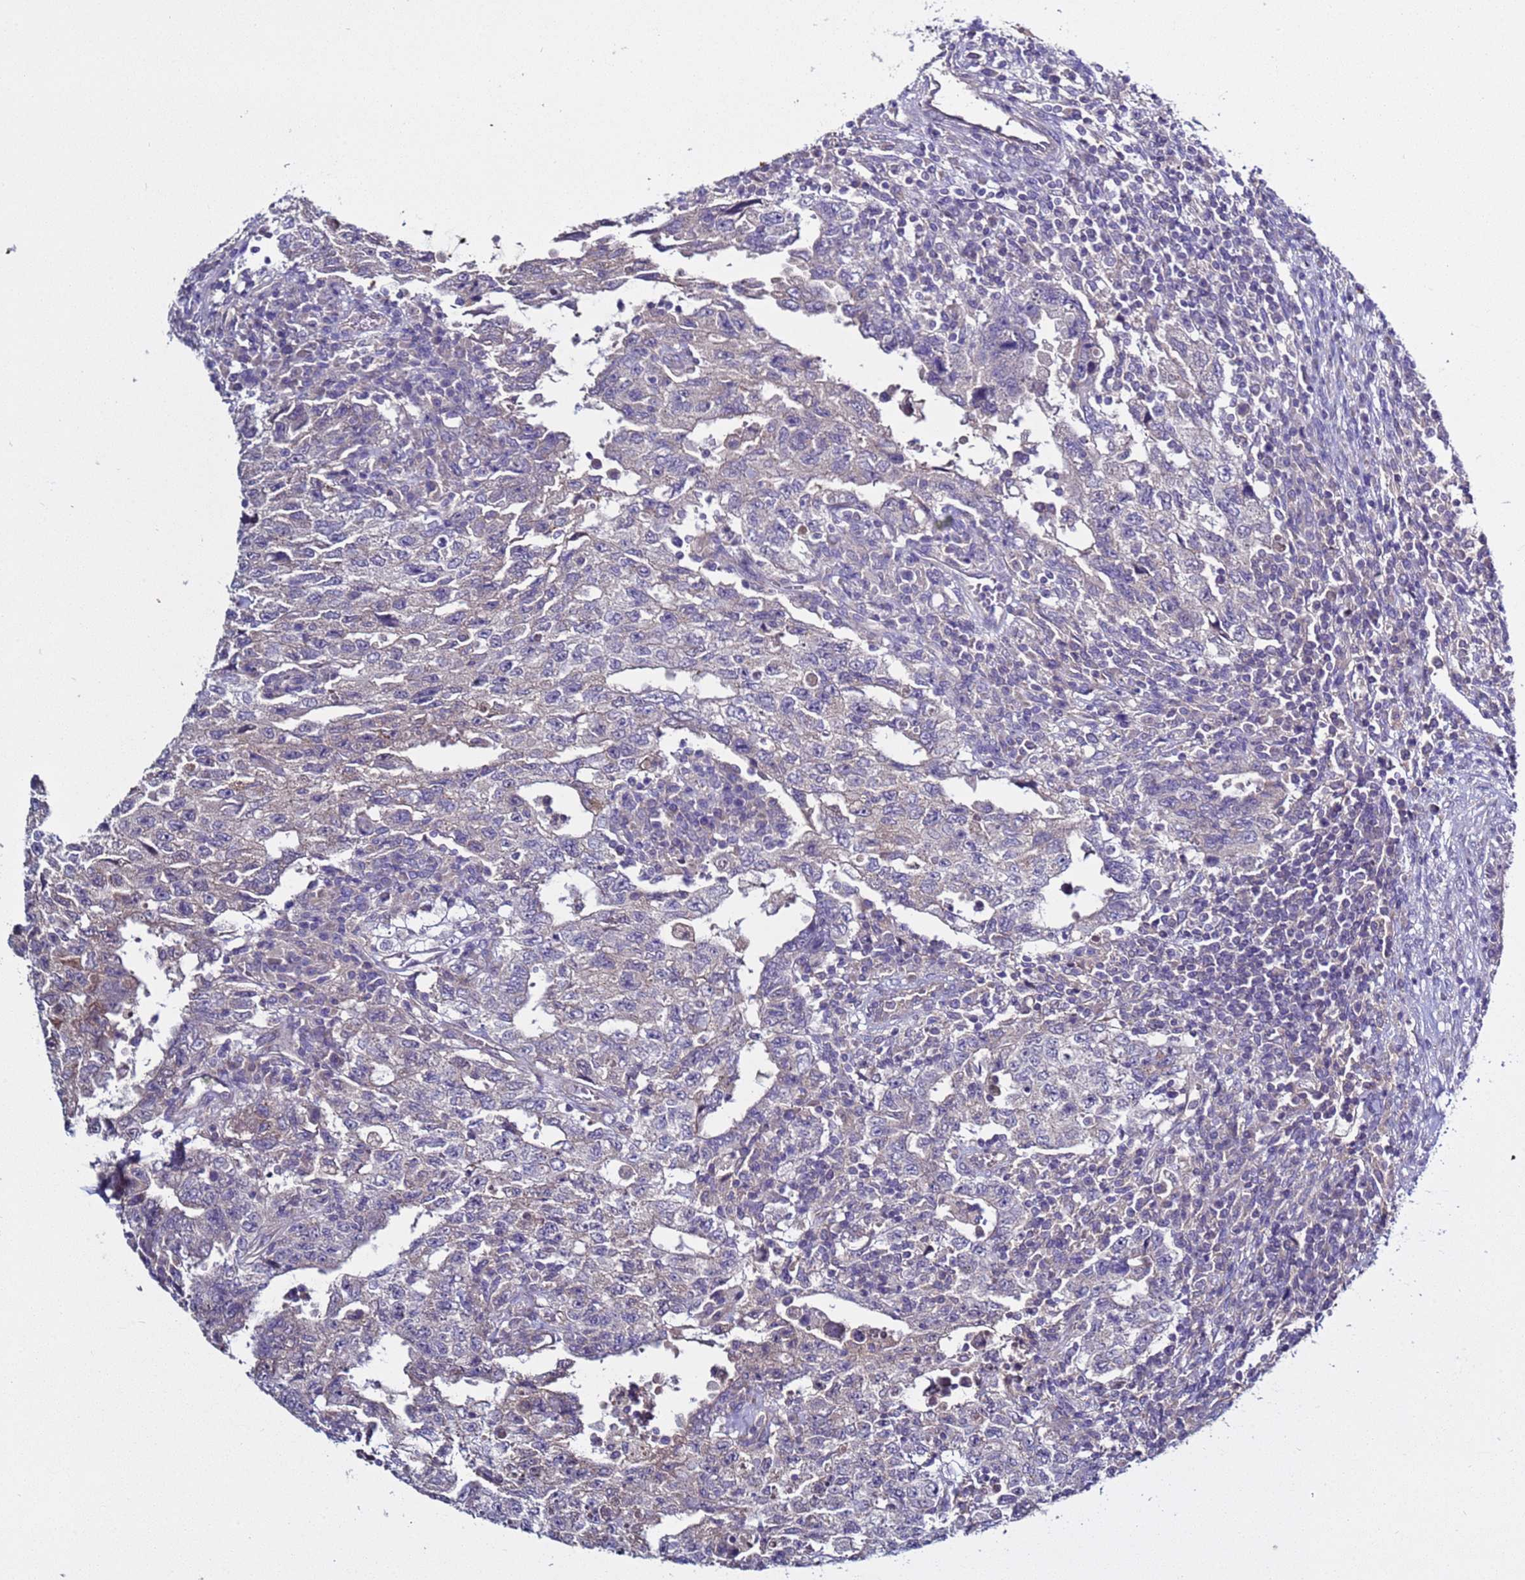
{"staining": {"intensity": "negative", "quantity": "none", "location": "none"}, "tissue": "testis cancer", "cell_type": "Tumor cells", "image_type": "cancer", "snomed": [{"axis": "morphology", "description": "Carcinoma, Embryonal, NOS"}, {"axis": "topography", "description": "Testis"}], "caption": "Tumor cells are negative for brown protein staining in embryonal carcinoma (testis).", "gene": "RABL2B", "patient": {"sex": "male", "age": 26}}